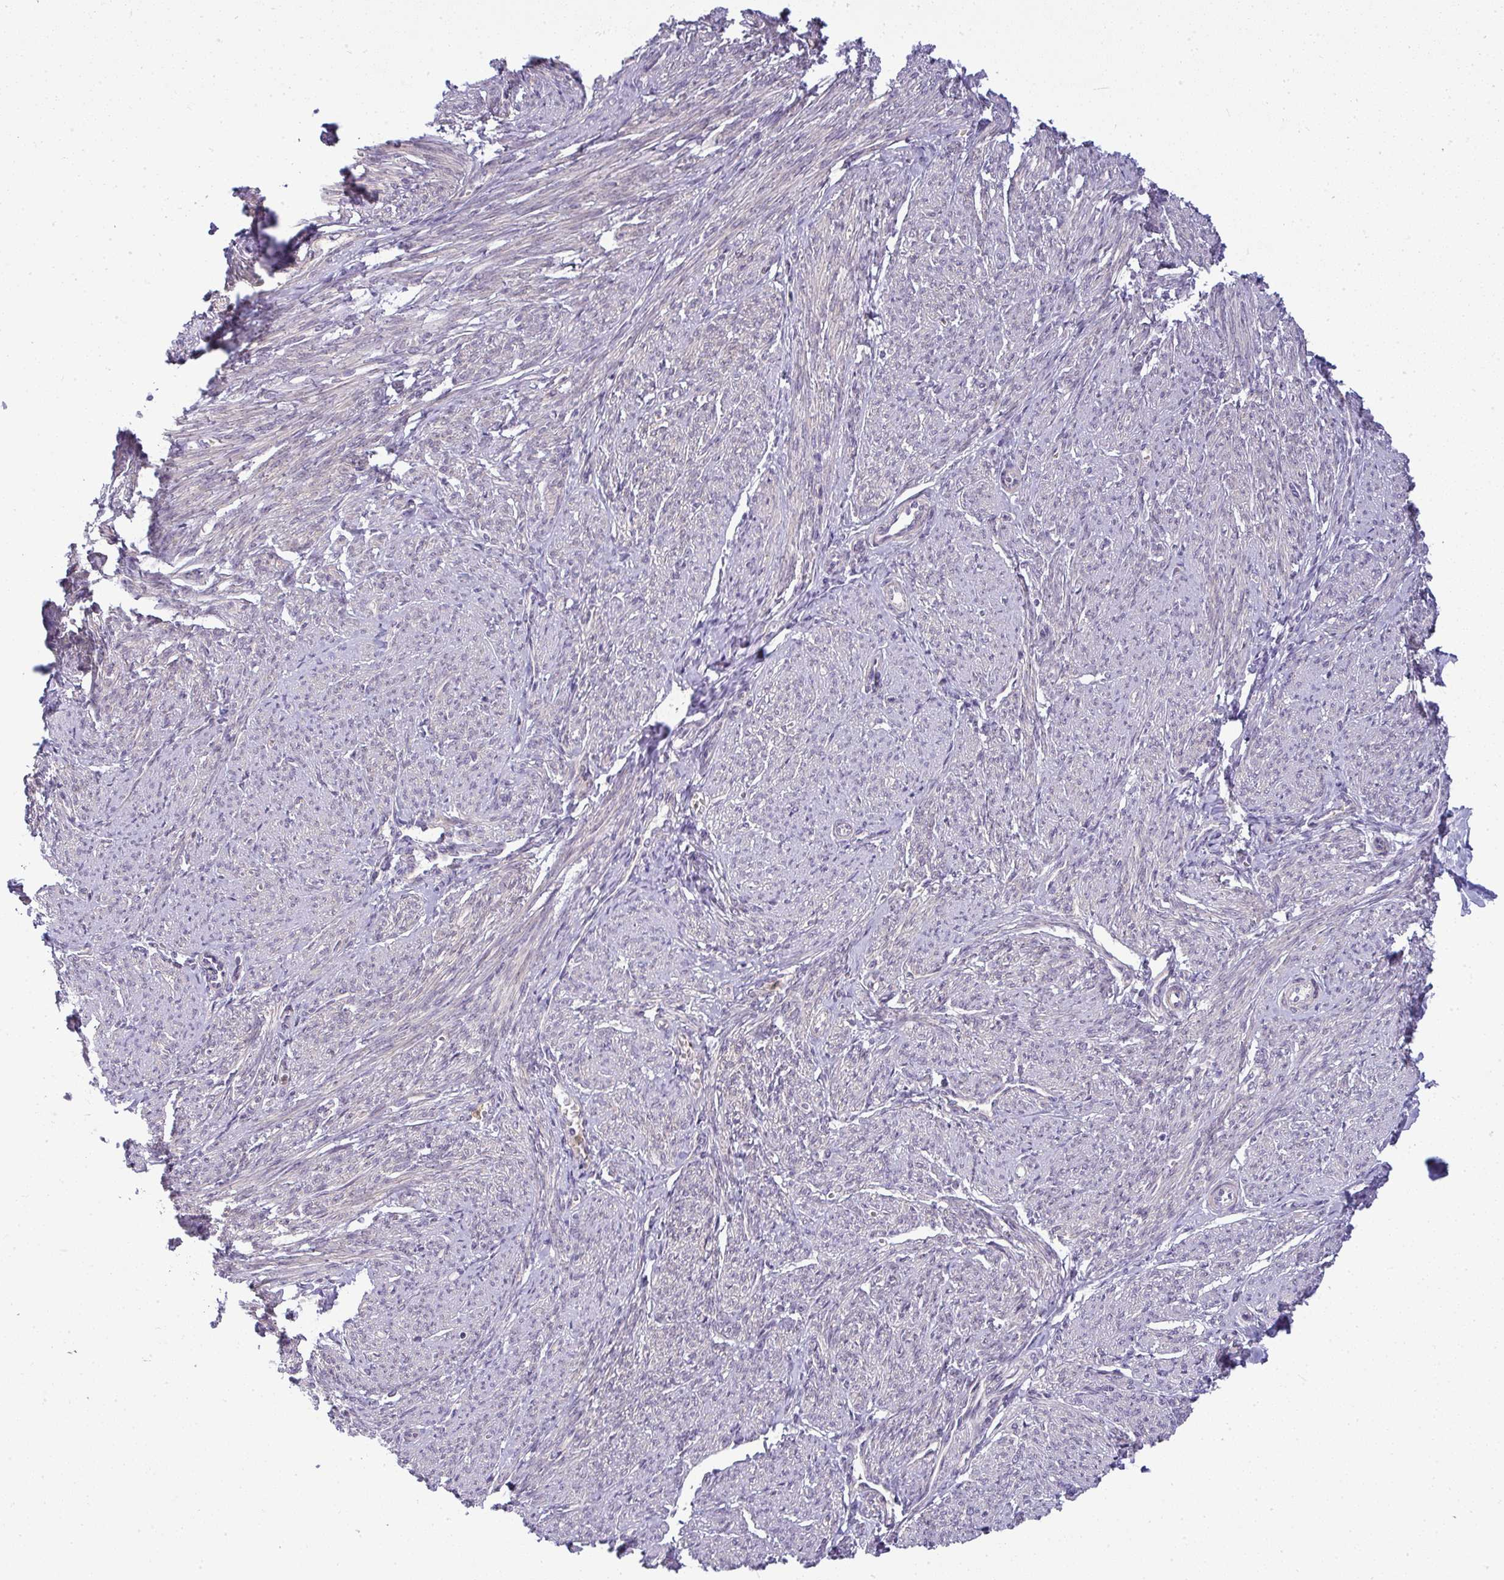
{"staining": {"intensity": "moderate", "quantity": "25%-75%", "location": "cytoplasmic/membranous,nuclear"}, "tissue": "smooth muscle", "cell_type": "Smooth muscle cells", "image_type": "normal", "snomed": [{"axis": "morphology", "description": "Normal tissue, NOS"}, {"axis": "topography", "description": "Smooth muscle"}], "caption": "Moderate cytoplasmic/membranous,nuclear positivity for a protein is present in approximately 25%-75% of smooth muscle cells of benign smooth muscle using immunohistochemistry (IHC).", "gene": "DZIP1", "patient": {"sex": "female", "age": 65}}